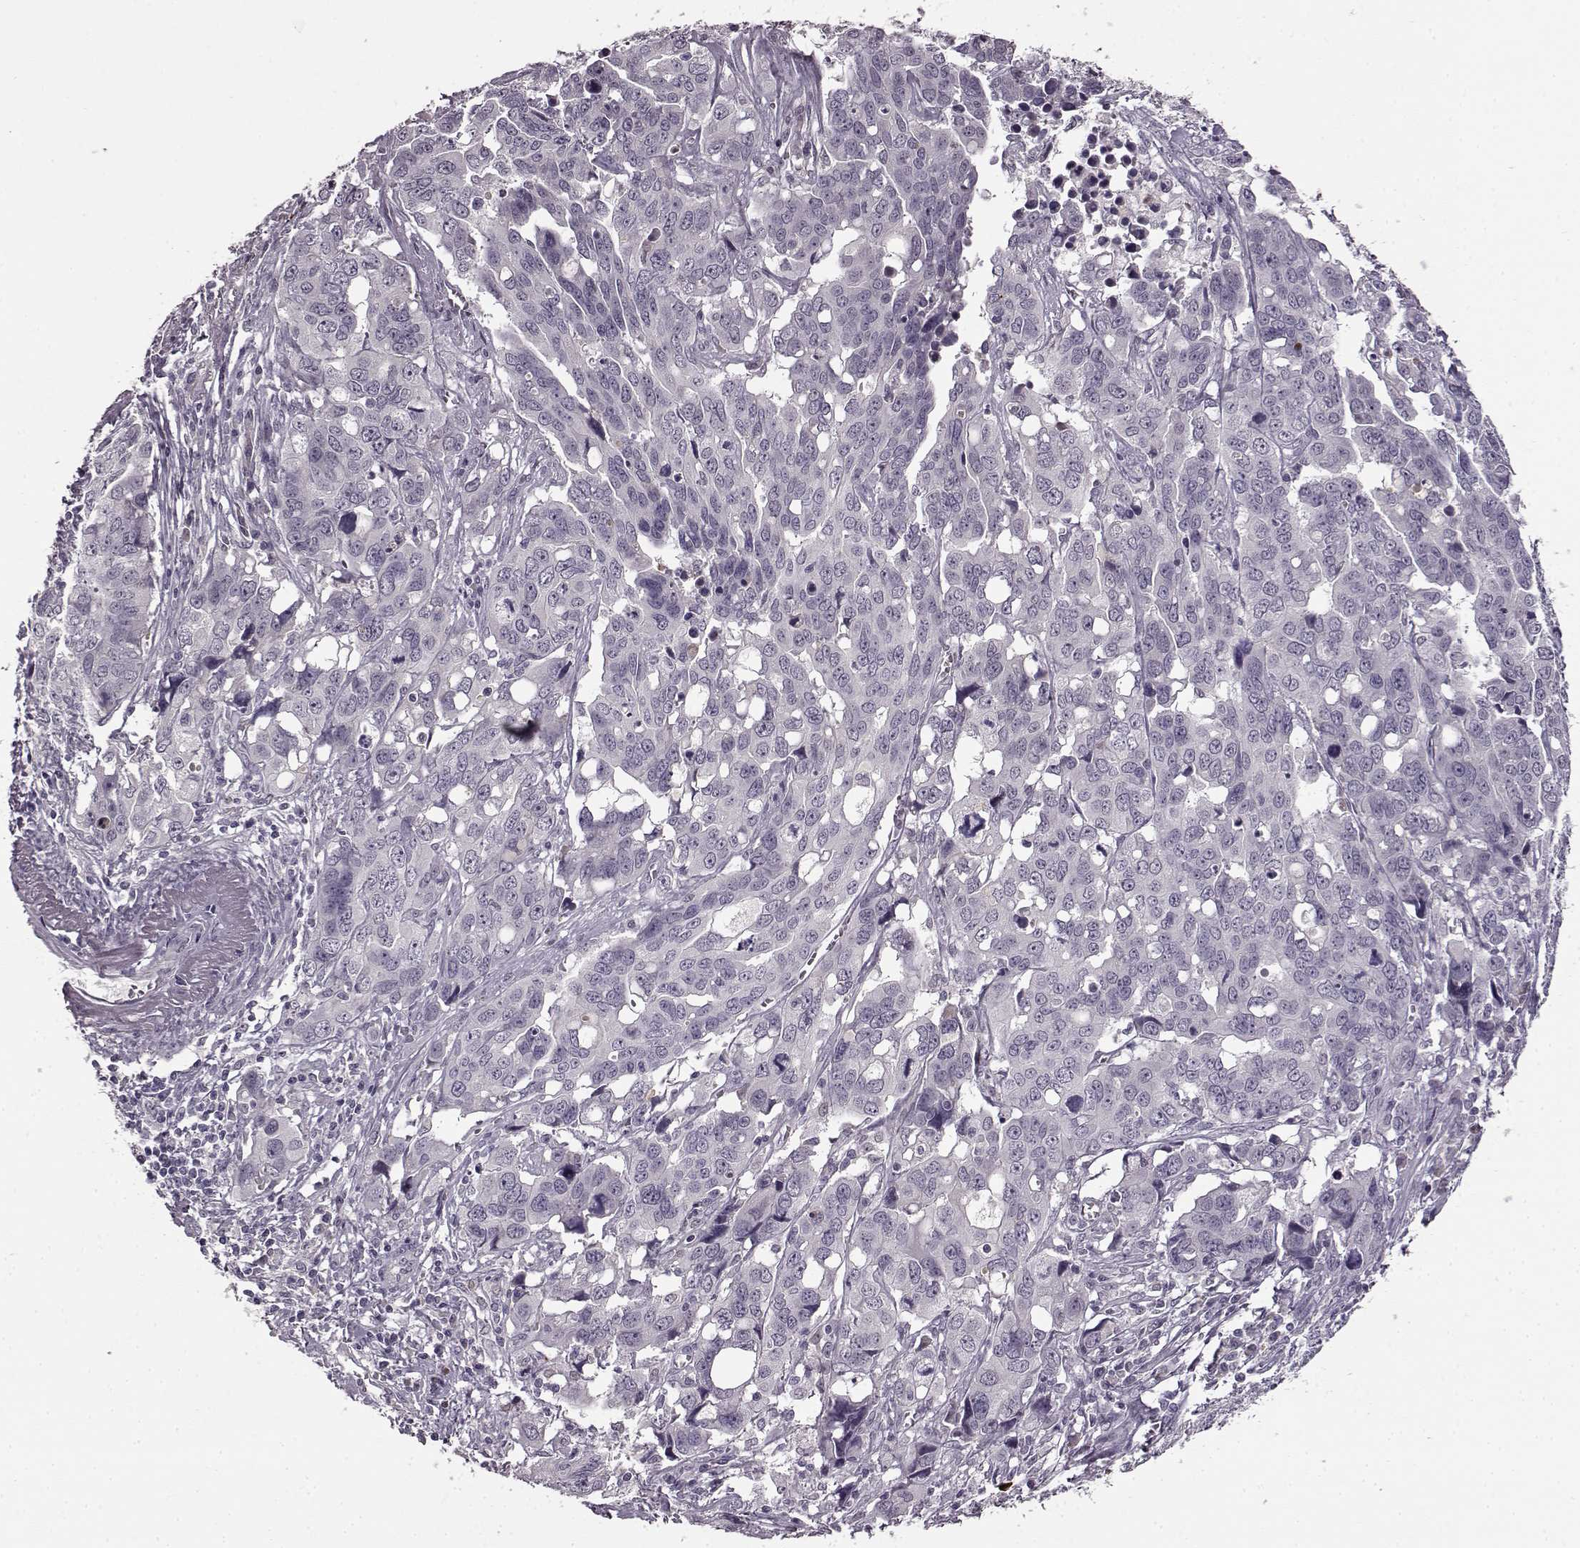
{"staining": {"intensity": "negative", "quantity": "none", "location": "none"}, "tissue": "ovarian cancer", "cell_type": "Tumor cells", "image_type": "cancer", "snomed": [{"axis": "morphology", "description": "Carcinoma, endometroid"}, {"axis": "topography", "description": "Ovary"}], "caption": "A high-resolution micrograph shows immunohistochemistry staining of ovarian cancer (endometroid carcinoma), which reveals no significant staining in tumor cells. (DAB (3,3'-diaminobenzidine) immunohistochemistry (IHC), high magnification).", "gene": "CNGA3", "patient": {"sex": "female", "age": 78}}